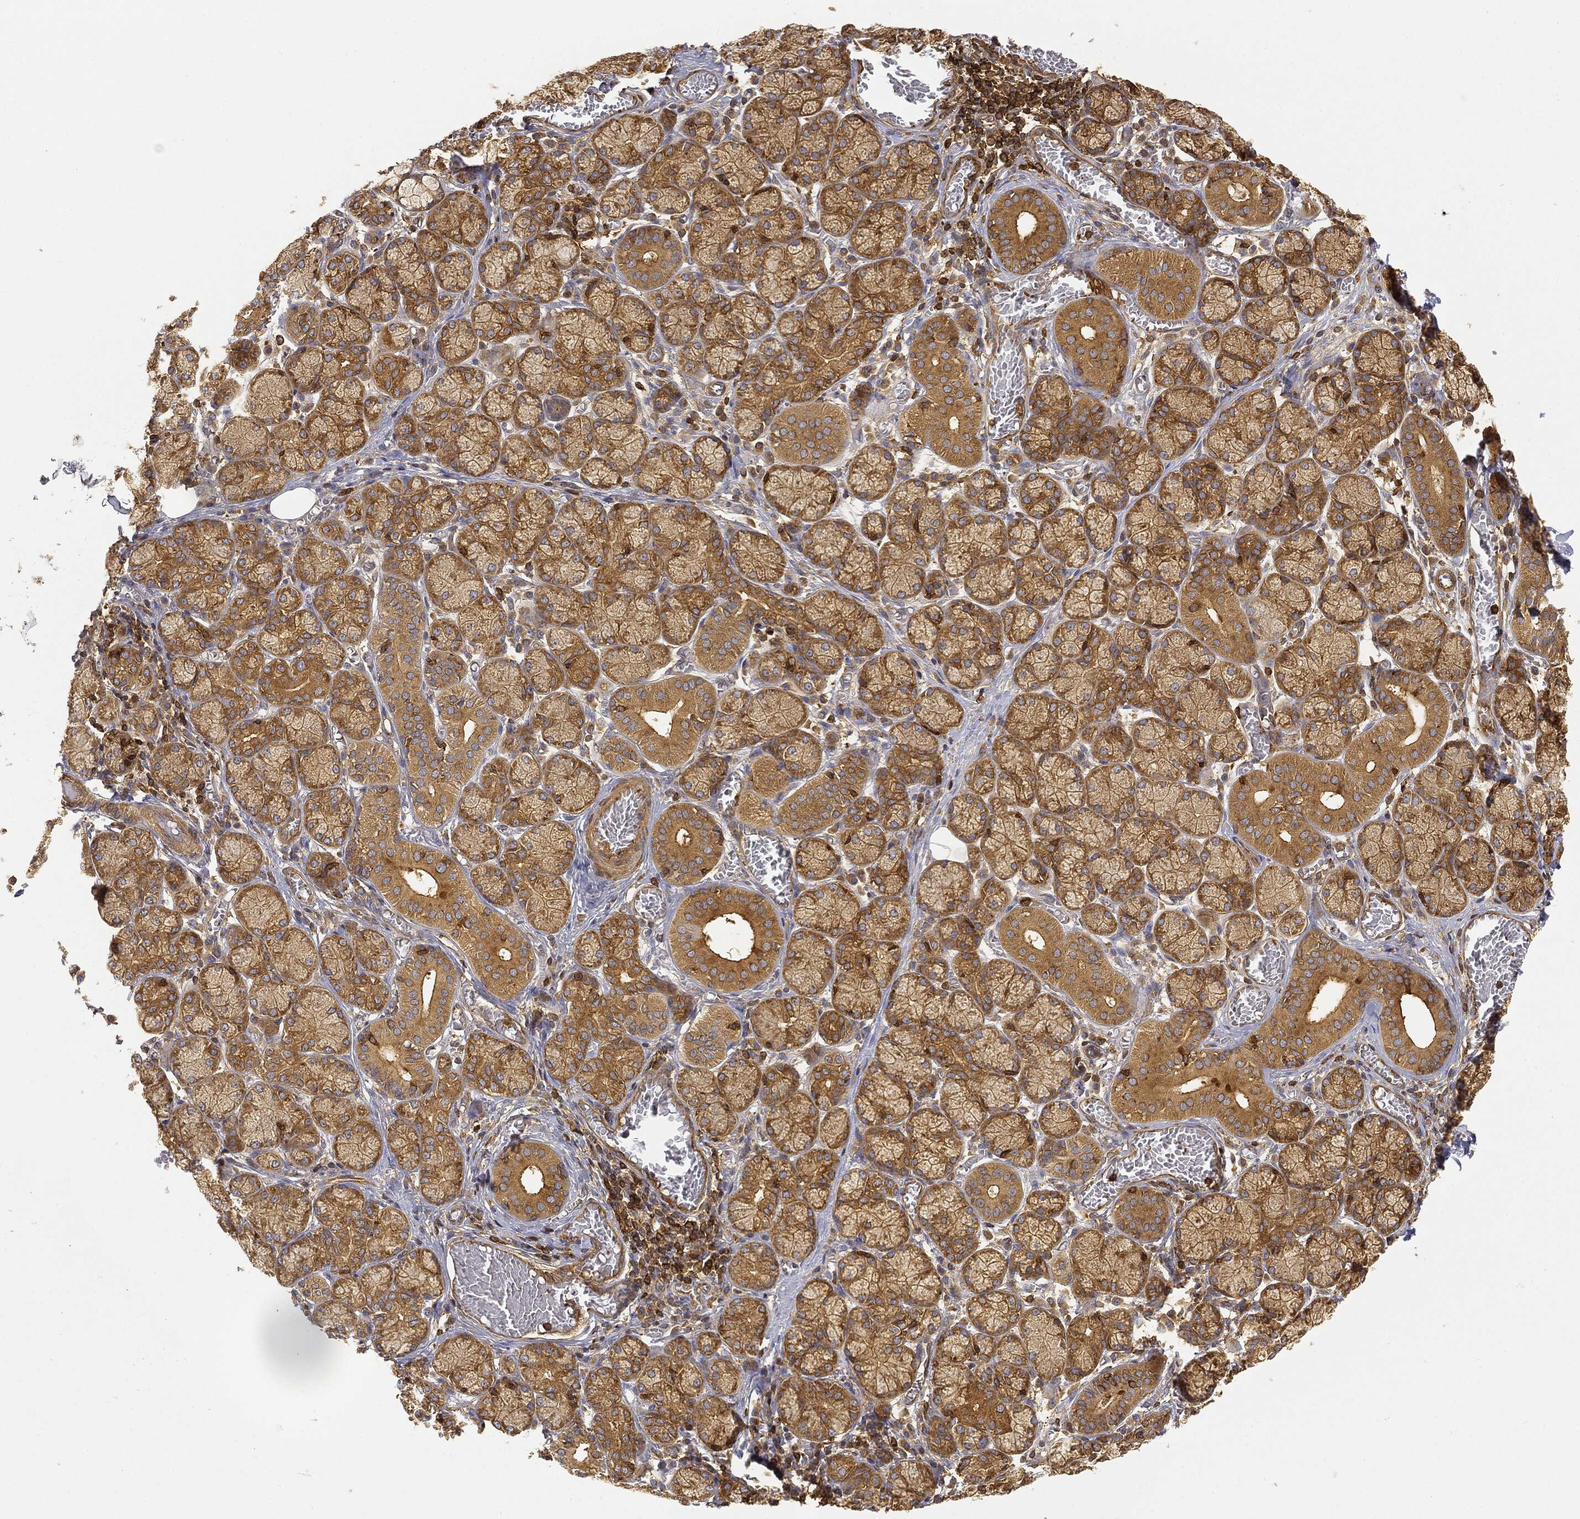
{"staining": {"intensity": "strong", "quantity": "25%-75%", "location": "cytoplasmic/membranous"}, "tissue": "salivary gland", "cell_type": "Glandular cells", "image_type": "normal", "snomed": [{"axis": "morphology", "description": "Normal tissue, NOS"}, {"axis": "topography", "description": "Salivary gland"}, {"axis": "topography", "description": "Peripheral nerve tissue"}], "caption": "Immunohistochemistry of unremarkable salivary gland shows high levels of strong cytoplasmic/membranous positivity in approximately 25%-75% of glandular cells.", "gene": "WDR1", "patient": {"sex": "female", "age": 24}}